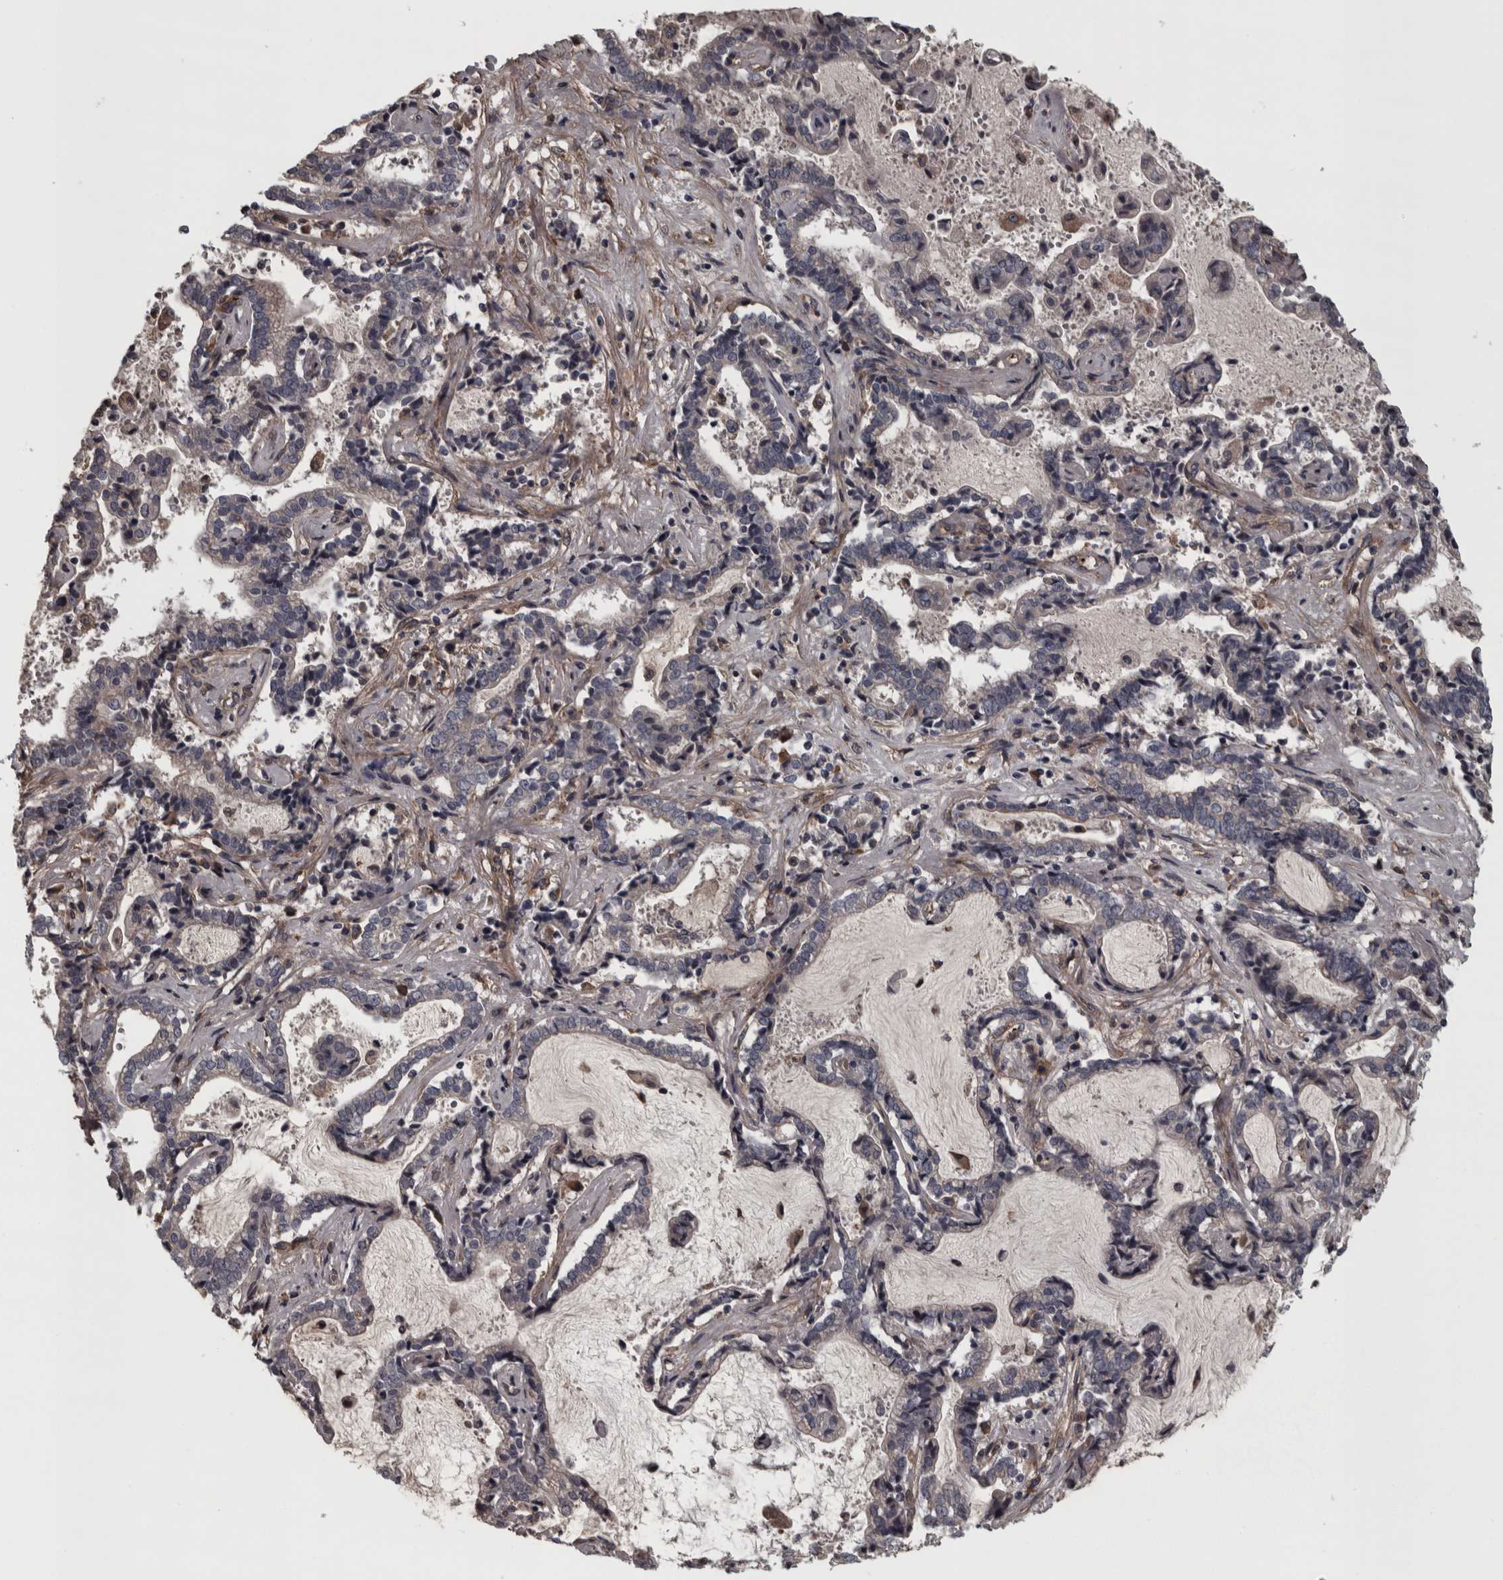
{"staining": {"intensity": "negative", "quantity": "none", "location": "none"}, "tissue": "liver cancer", "cell_type": "Tumor cells", "image_type": "cancer", "snomed": [{"axis": "morphology", "description": "Cholangiocarcinoma"}, {"axis": "topography", "description": "Liver"}], "caption": "High power microscopy image of an immunohistochemistry (IHC) image of liver cancer (cholangiocarcinoma), revealing no significant positivity in tumor cells. (DAB IHC, high magnification).", "gene": "RSU1", "patient": {"sex": "male", "age": 57}}